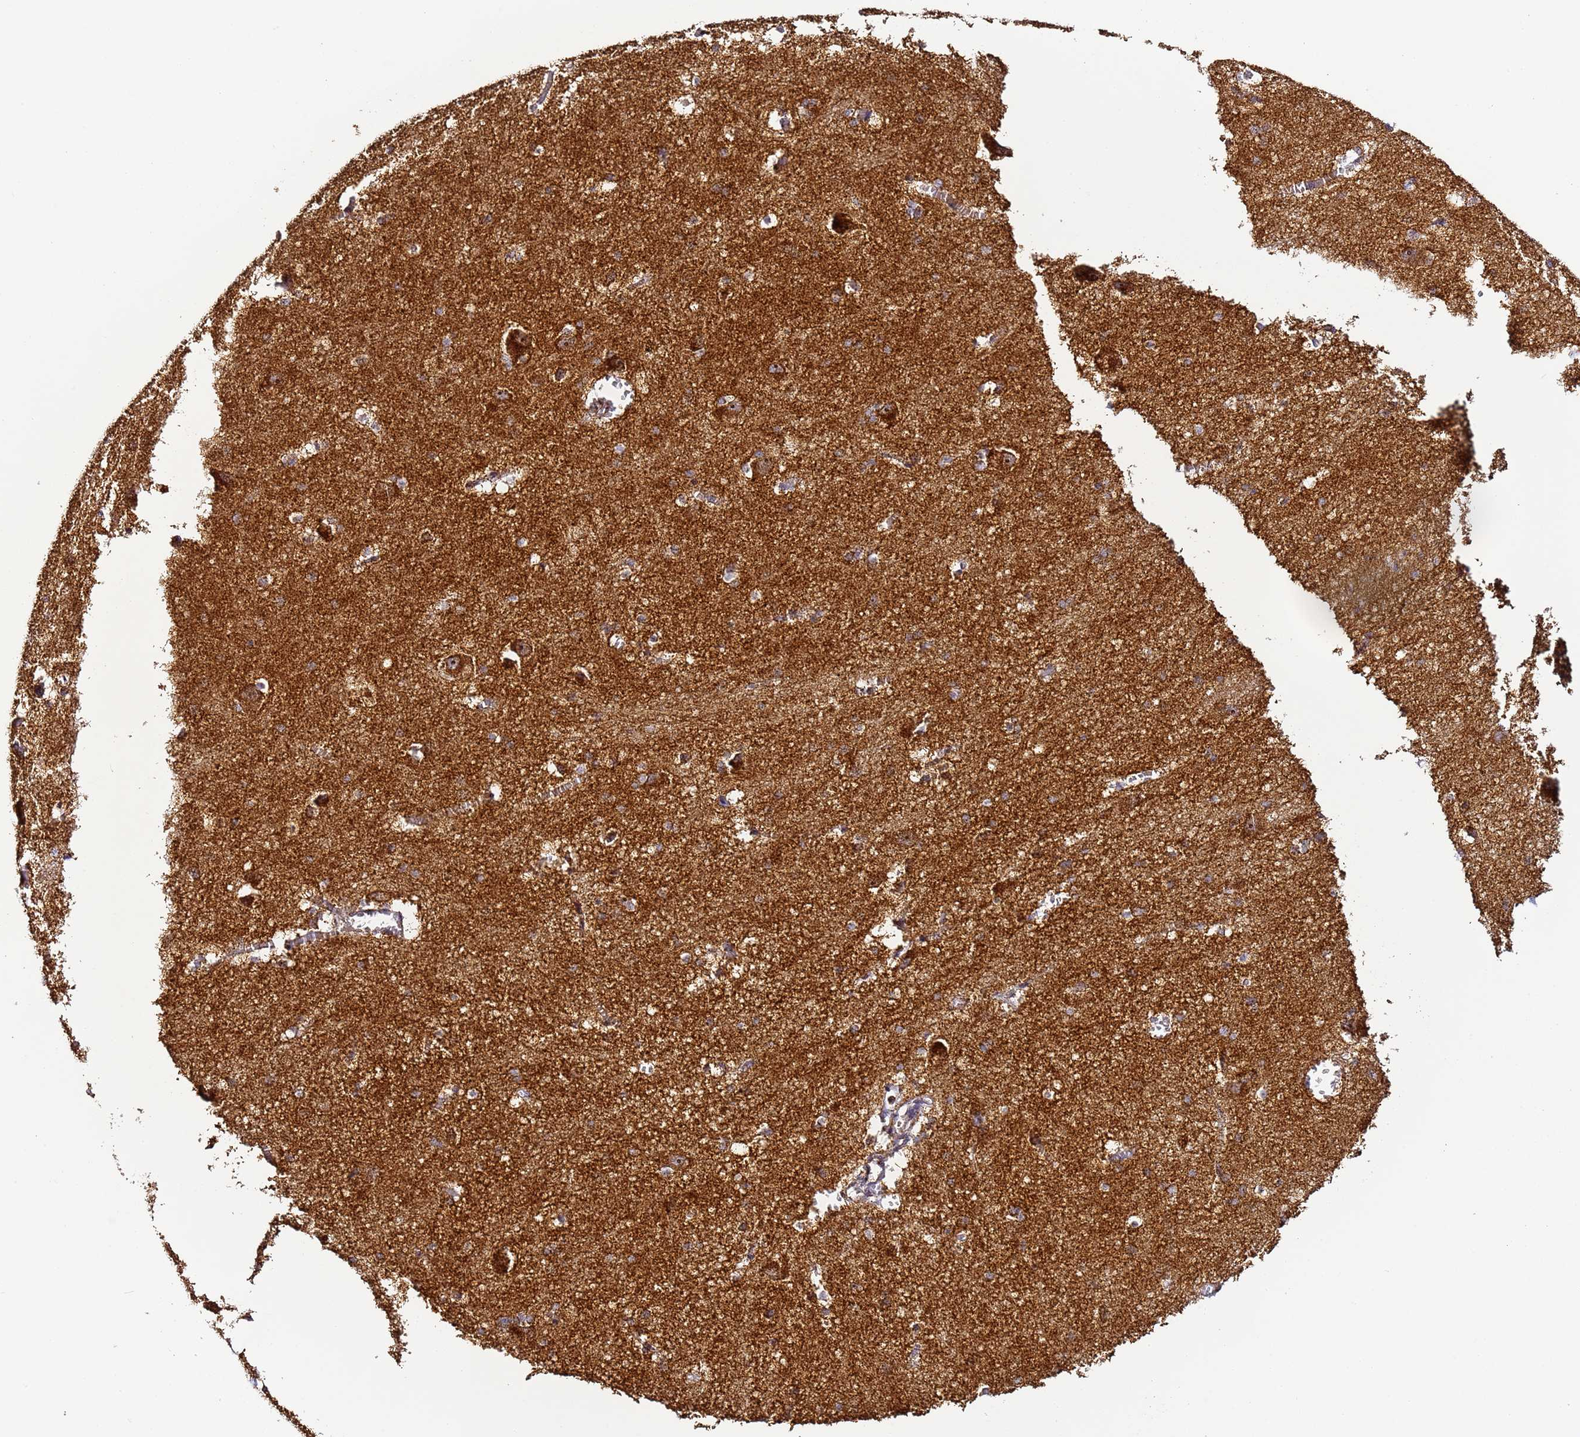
{"staining": {"intensity": "moderate", "quantity": "<25%", "location": "cytoplasmic/membranous"}, "tissue": "caudate", "cell_type": "Glial cells", "image_type": "normal", "snomed": [{"axis": "morphology", "description": "Normal tissue, NOS"}, {"axis": "topography", "description": "Lateral ventricle wall"}], "caption": "Caudate was stained to show a protein in brown. There is low levels of moderate cytoplasmic/membranous expression in about <25% of glial cells. (Brightfield microscopy of DAB IHC at high magnification).", "gene": "FRG2B", "patient": {"sex": "male", "age": 37}}